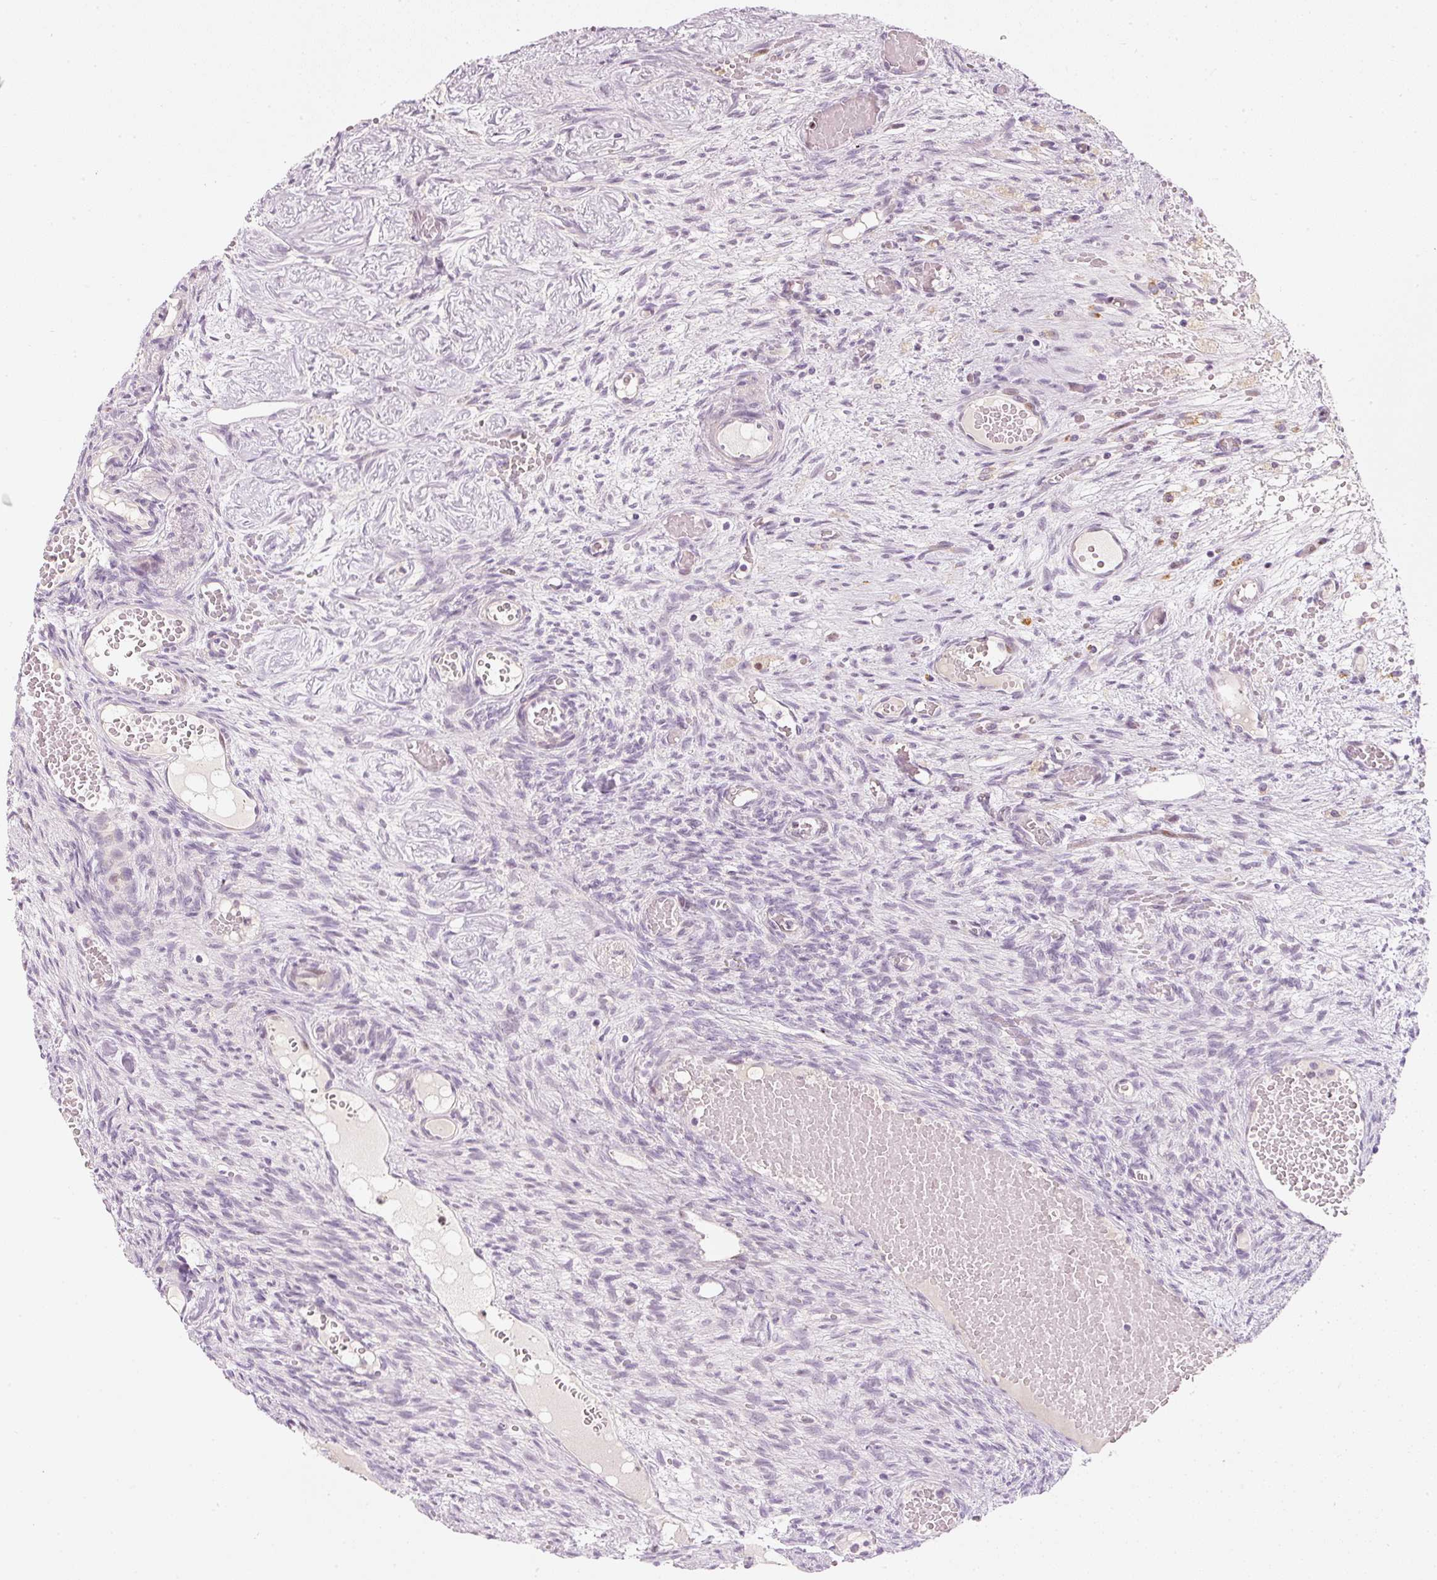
{"staining": {"intensity": "weak", "quantity": "<25%", "location": "cytoplasmic/membranous"}, "tissue": "ovary", "cell_type": "Follicle cells", "image_type": "normal", "snomed": [{"axis": "morphology", "description": "Normal tissue, NOS"}, {"axis": "topography", "description": "Ovary"}], "caption": "Image shows no protein staining in follicle cells of benign ovary.", "gene": "RNF39", "patient": {"sex": "female", "age": 67}}